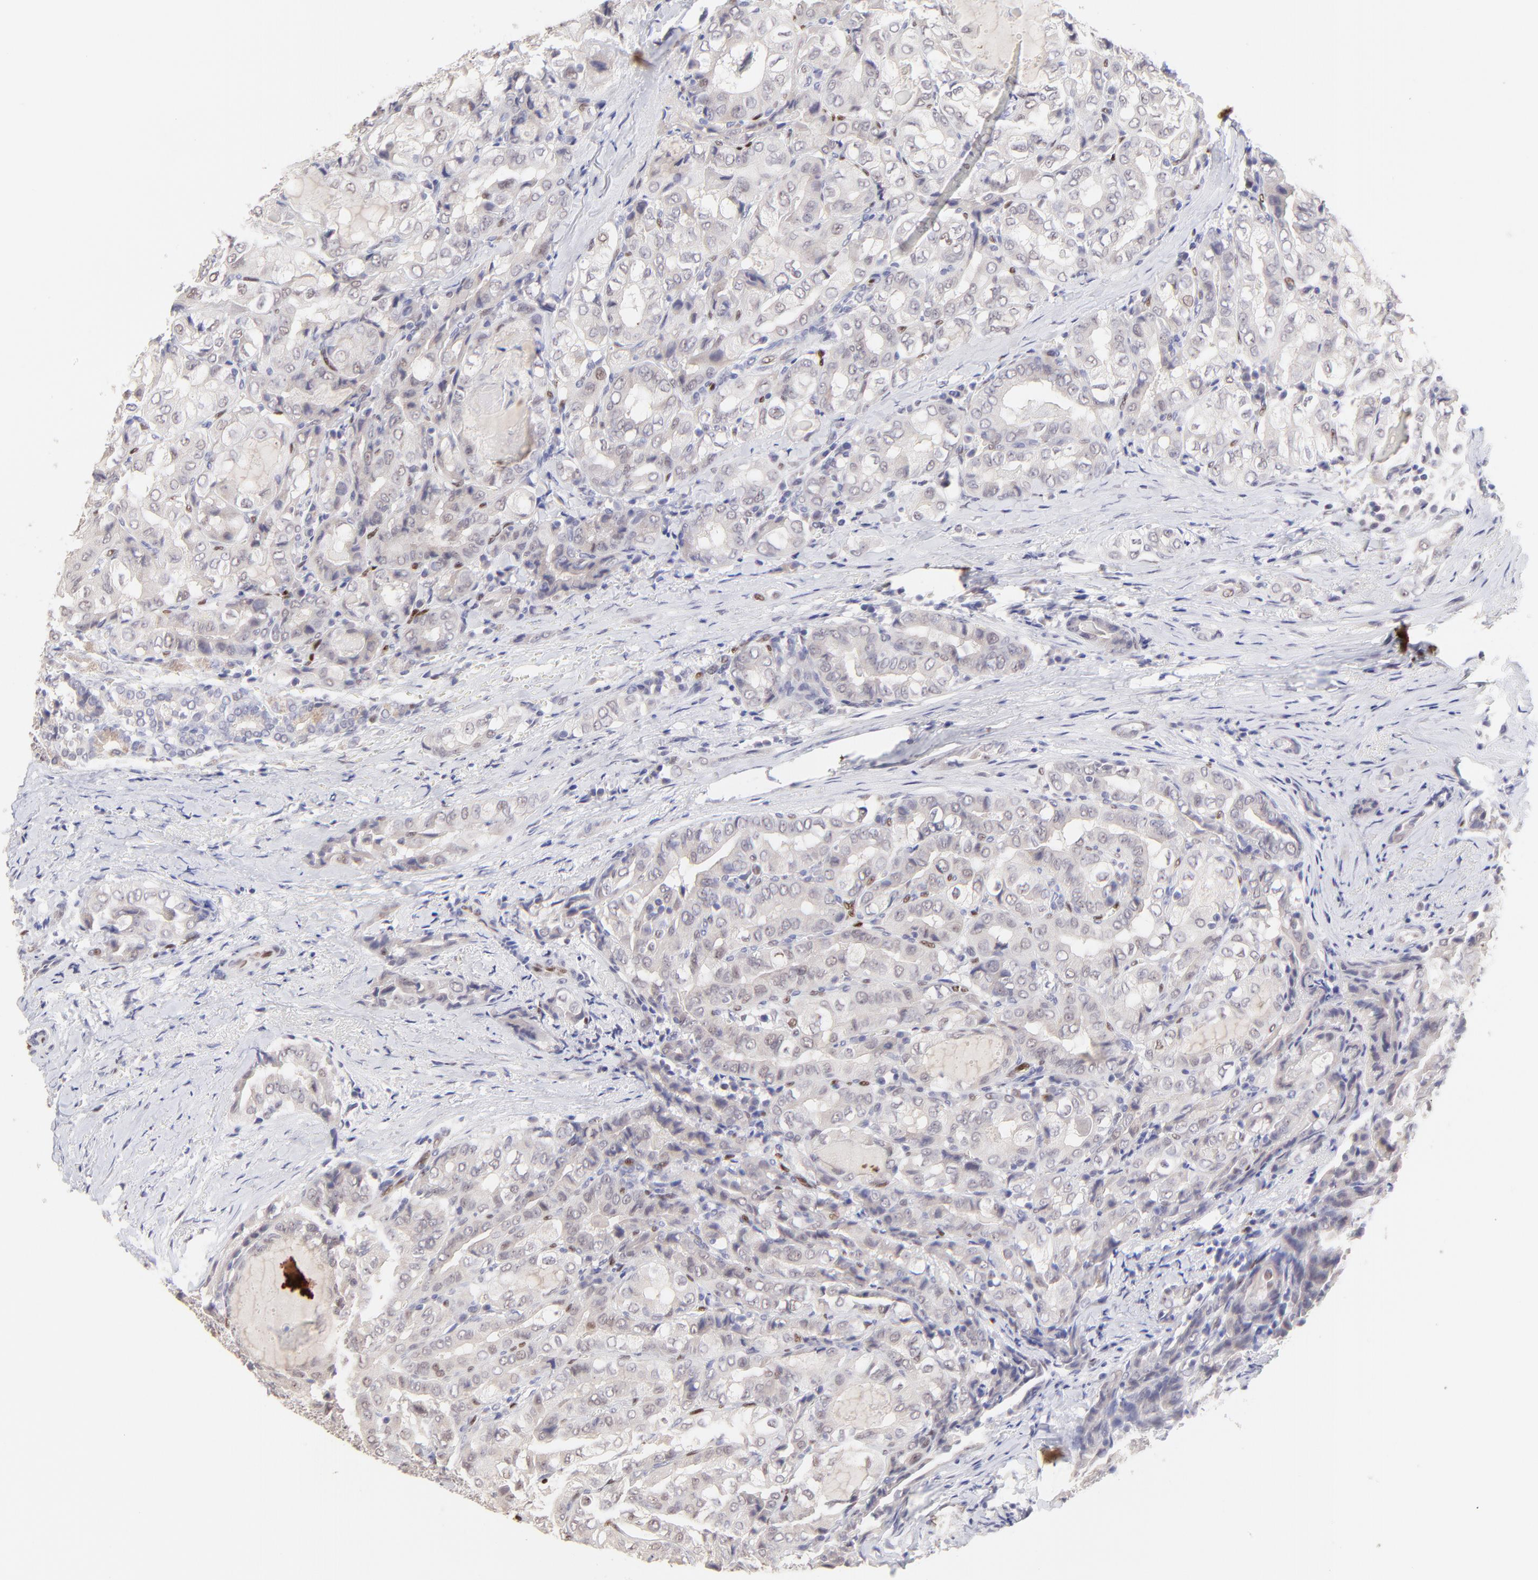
{"staining": {"intensity": "negative", "quantity": "none", "location": "none"}, "tissue": "thyroid cancer", "cell_type": "Tumor cells", "image_type": "cancer", "snomed": [{"axis": "morphology", "description": "Papillary adenocarcinoma, NOS"}, {"axis": "topography", "description": "Thyroid gland"}], "caption": "This is an immunohistochemistry (IHC) micrograph of thyroid cancer (papillary adenocarcinoma). There is no expression in tumor cells.", "gene": "KLF4", "patient": {"sex": "female", "age": 71}}